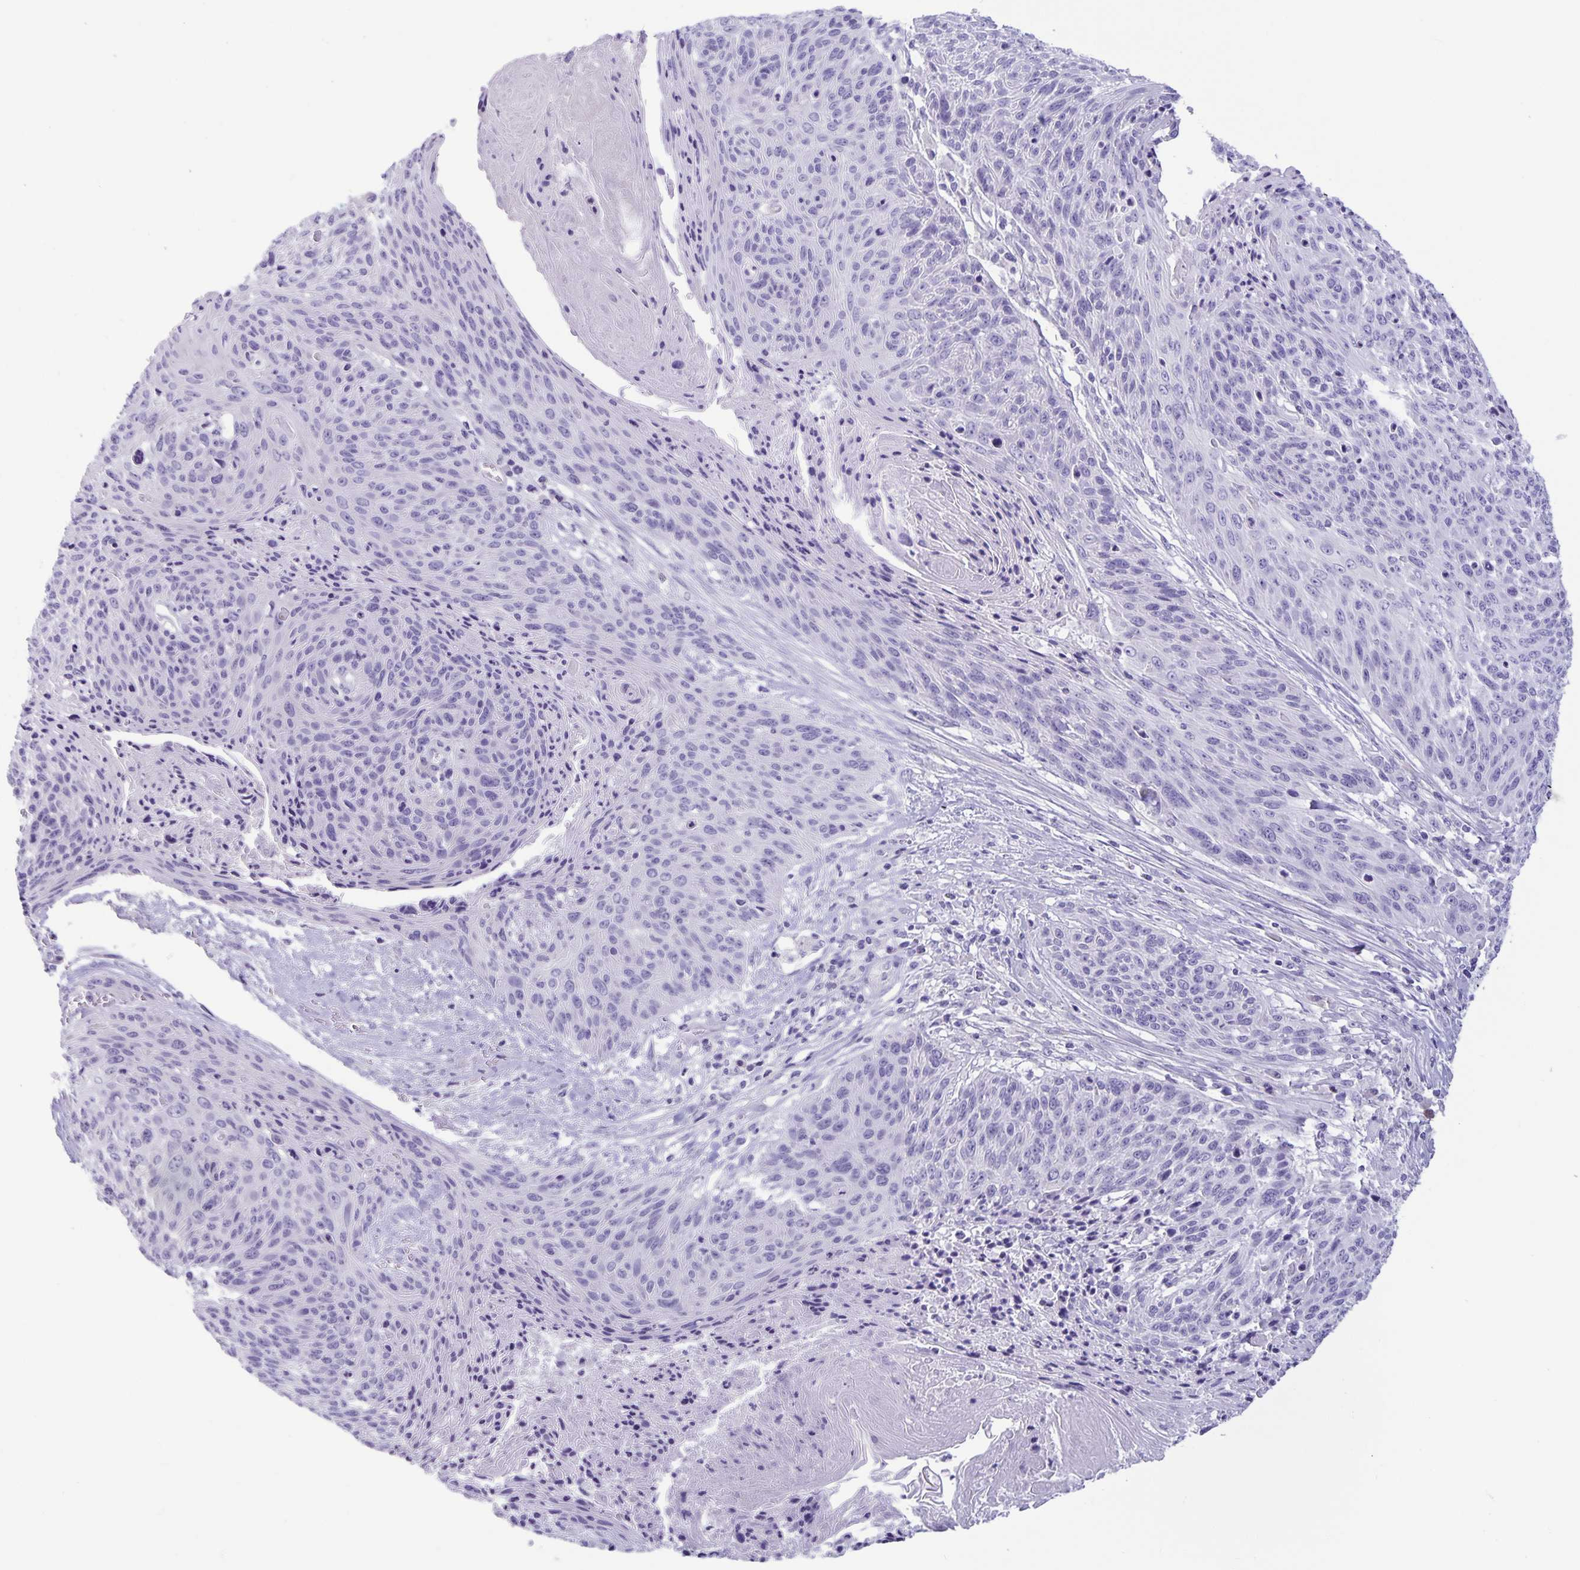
{"staining": {"intensity": "negative", "quantity": "none", "location": "none"}, "tissue": "cervical cancer", "cell_type": "Tumor cells", "image_type": "cancer", "snomed": [{"axis": "morphology", "description": "Squamous cell carcinoma, NOS"}, {"axis": "topography", "description": "Cervix"}], "caption": "IHC image of squamous cell carcinoma (cervical) stained for a protein (brown), which displays no positivity in tumor cells. Brightfield microscopy of IHC stained with DAB (brown) and hematoxylin (blue), captured at high magnification.", "gene": "IBTK", "patient": {"sex": "female", "age": 45}}